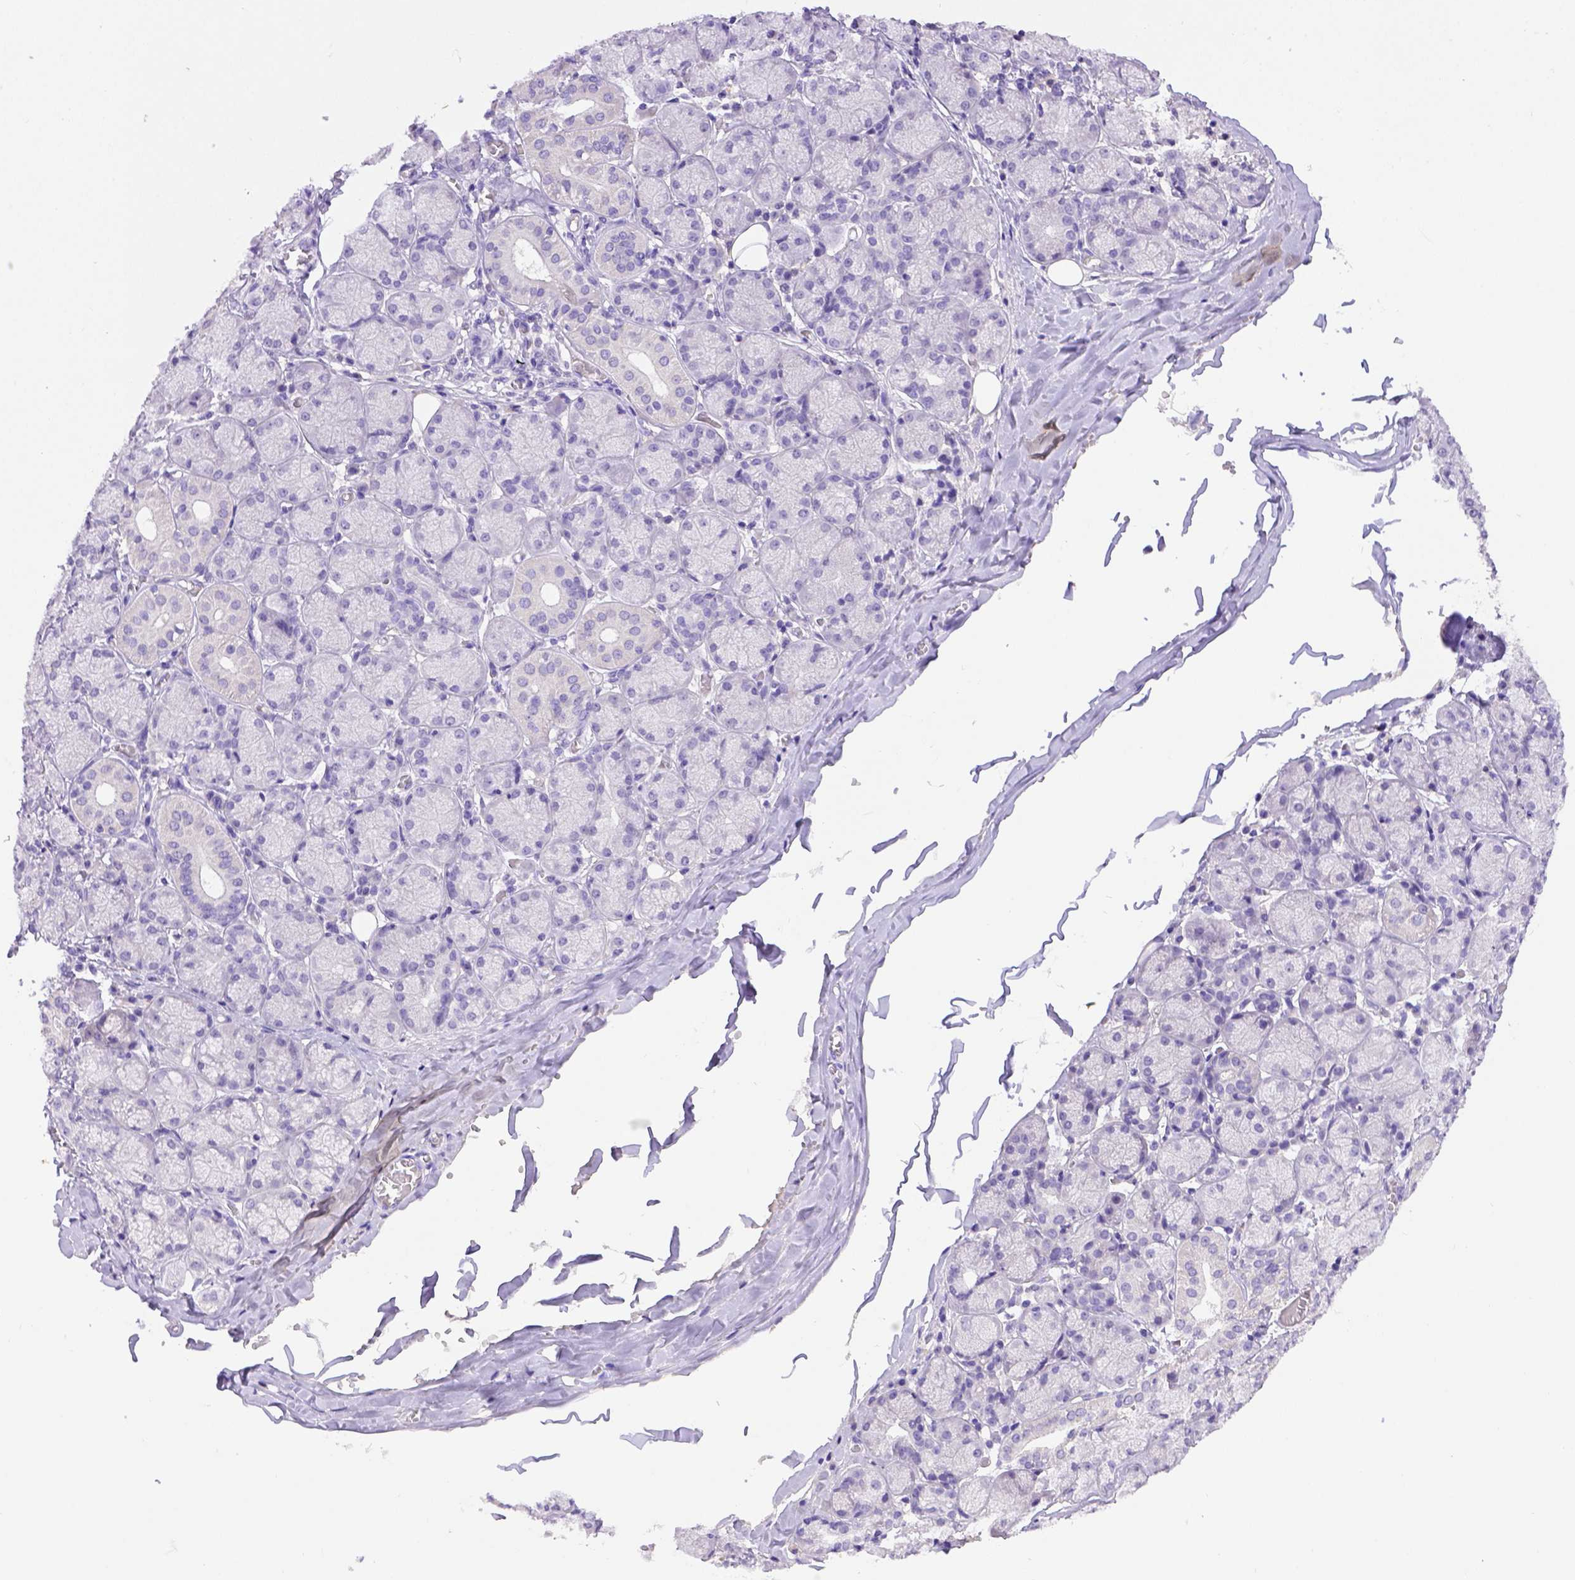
{"staining": {"intensity": "moderate", "quantity": "<25%", "location": "cytoplasmic/membranous"}, "tissue": "salivary gland", "cell_type": "Glandular cells", "image_type": "normal", "snomed": [{"axis": "morphology", "description": "Normal tissue, NOS"}, {"axis": "topography", "description": "Salivary gland"}, {"axis": "topography", "description": "Peripheral nerve tissue"}], "caption": "Brown immunohistochemical staining in unremarkable human salivary gland exhibits moderate cytoplasmic/membranous staining in about <25% of glandular cells.", "gene": "B3GAT1", "patient": {"sex": "female", "age": 24}}